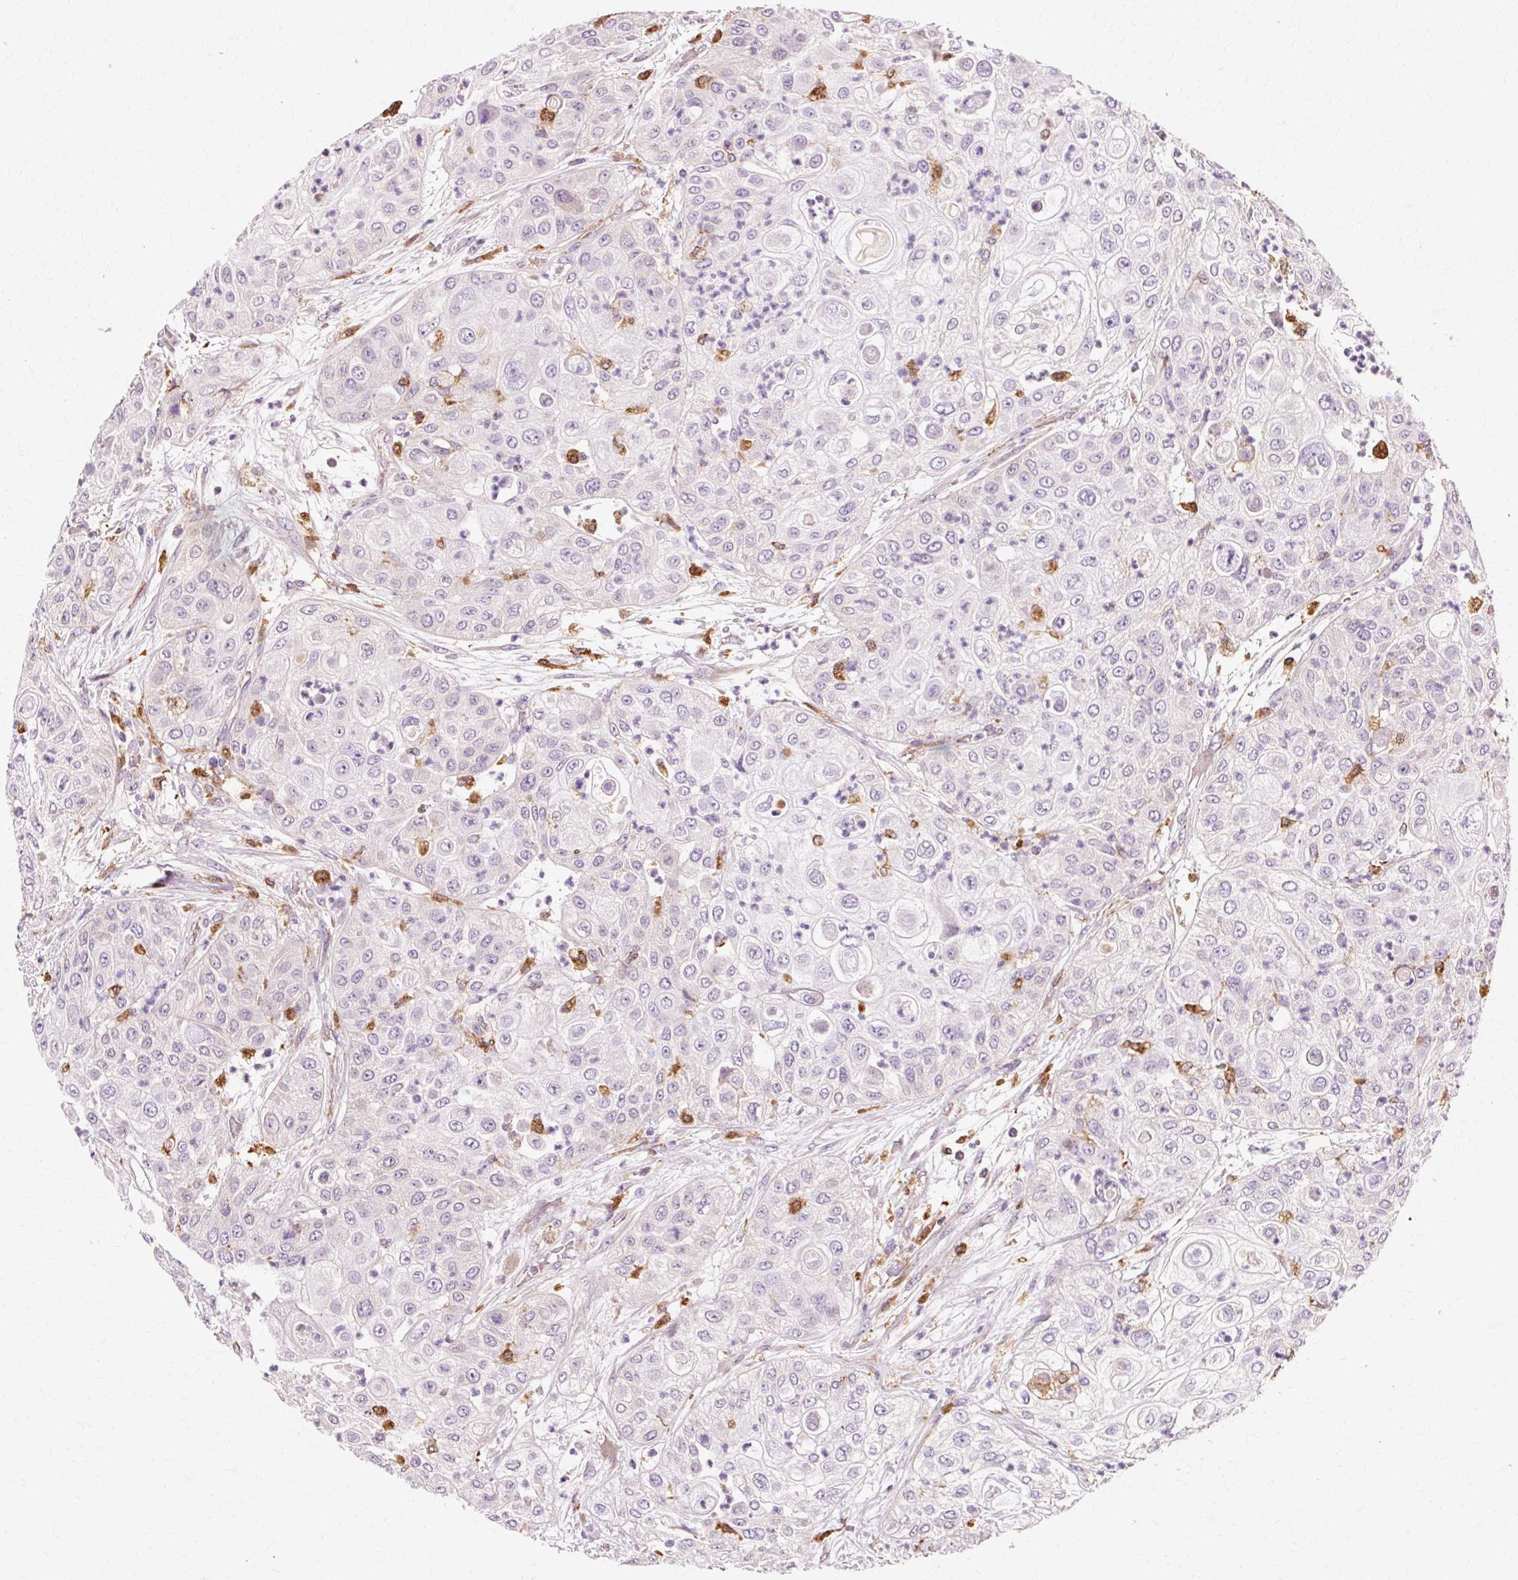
{"staining": {"intensity": "negative", "quantity": "none", "location": "none"}, "tissue": "urothelial cancer", "cell_type": "Tumor cells", "image_type": "cancer", "snomed": [{"axis": "morphology", "description": "Urothelial carcinoma, High grade"}, {"axis": "topography", "description": "Urinary bladder"}], "caption": "A histopathology image of human urothelial carcinoma (high-grade) is negative for staining in tumor cells. The staining was performed using DAB to visualize the protein expression in brown, while the nuclei were stained in blue with hematoxylin (Magnification: 20x).", "gene": "GPX1", "patient": {"sex": "female", "age": 79}}